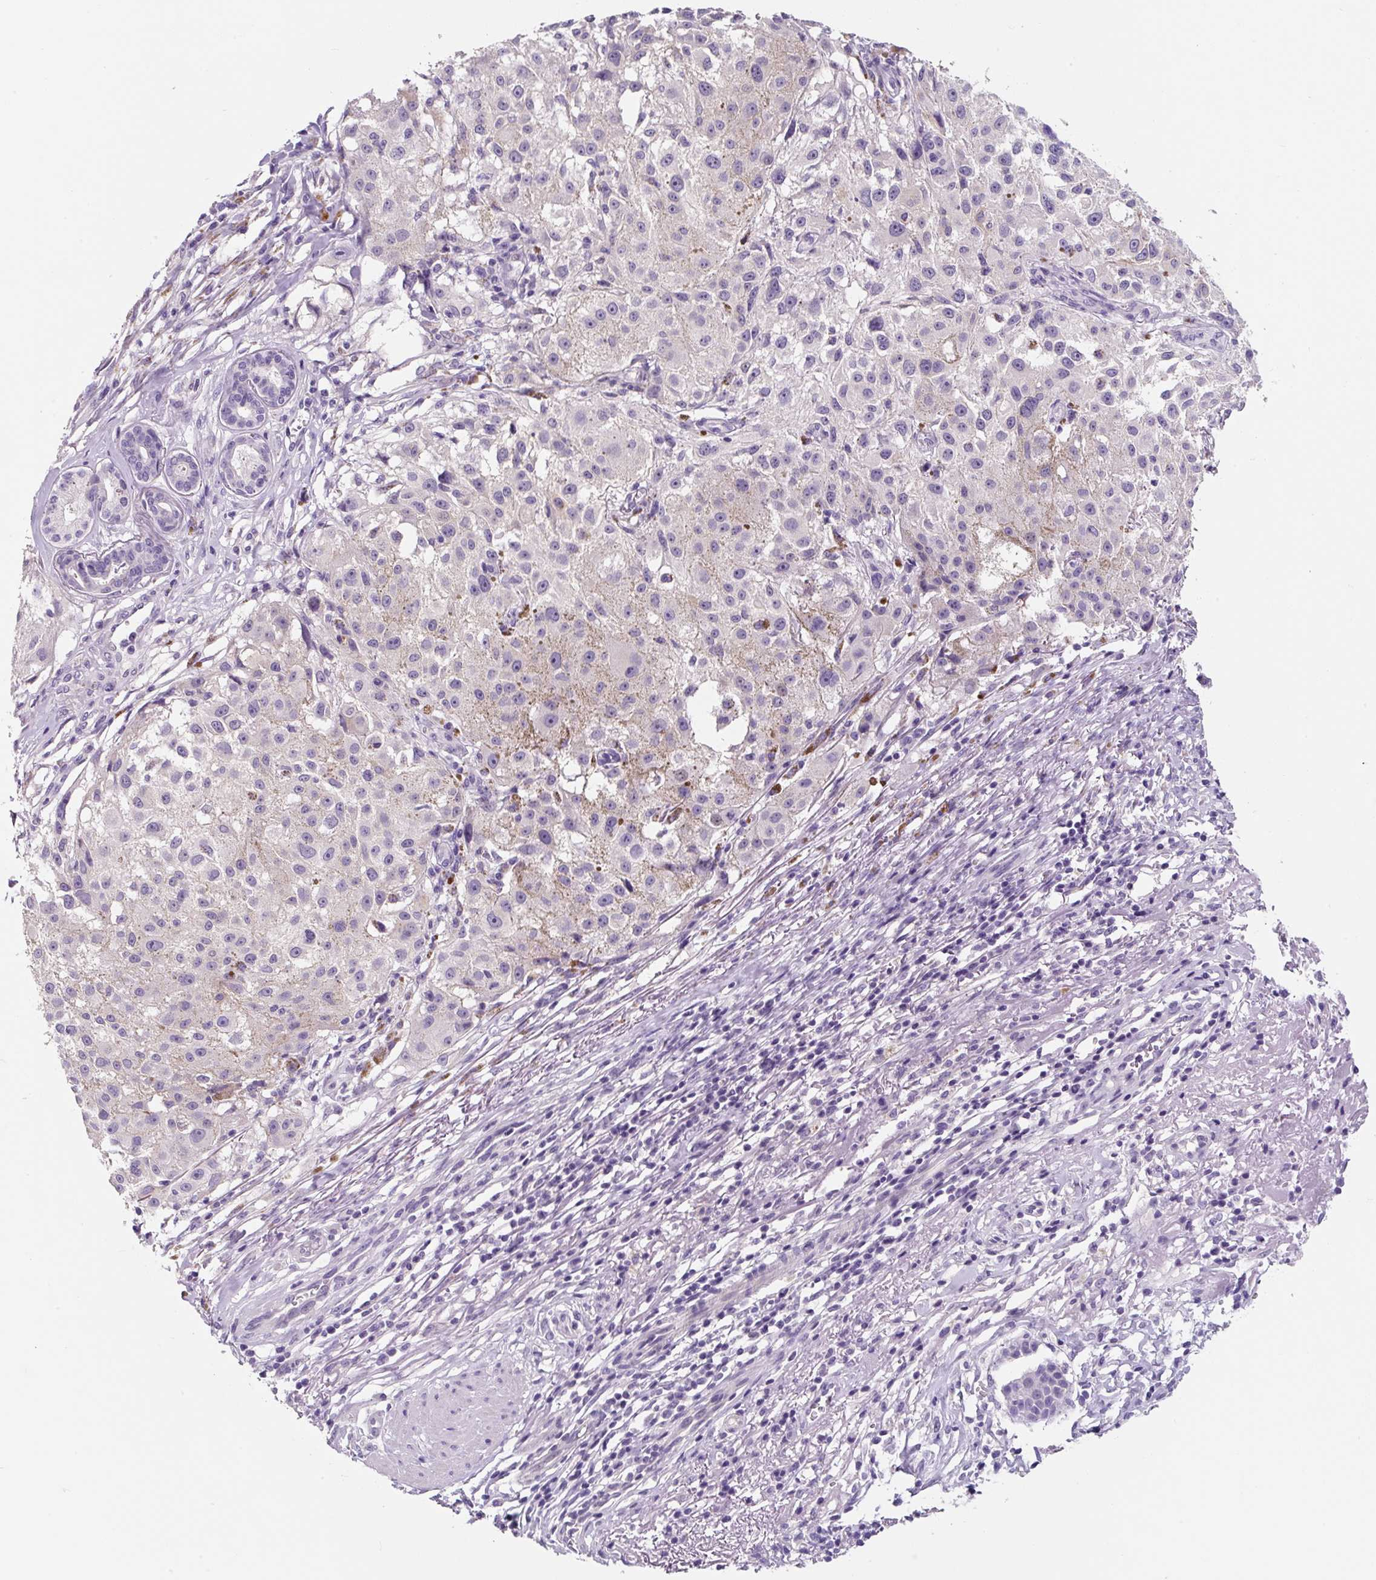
{"staining": {"intensity": "negative", "quantity": "none", "location": "none"}, "tissue": "melanoma", "cell_type": "Tumor cells", "image_type": "cancer", "snomed": [{"axis": "morphology", "description": "Necrosis, NOS"}, {"axis": "morphology", "description": "Malignant melanoma, NOS"}, {"axis": "topography", "description": "Skin"}], "caption": "This is an immunohistochemistry micrograph of human malignant melanoma. There is no staining in tumor cells.", "gene": "SYP", "patient": {"sex": "female", "age": 87}}